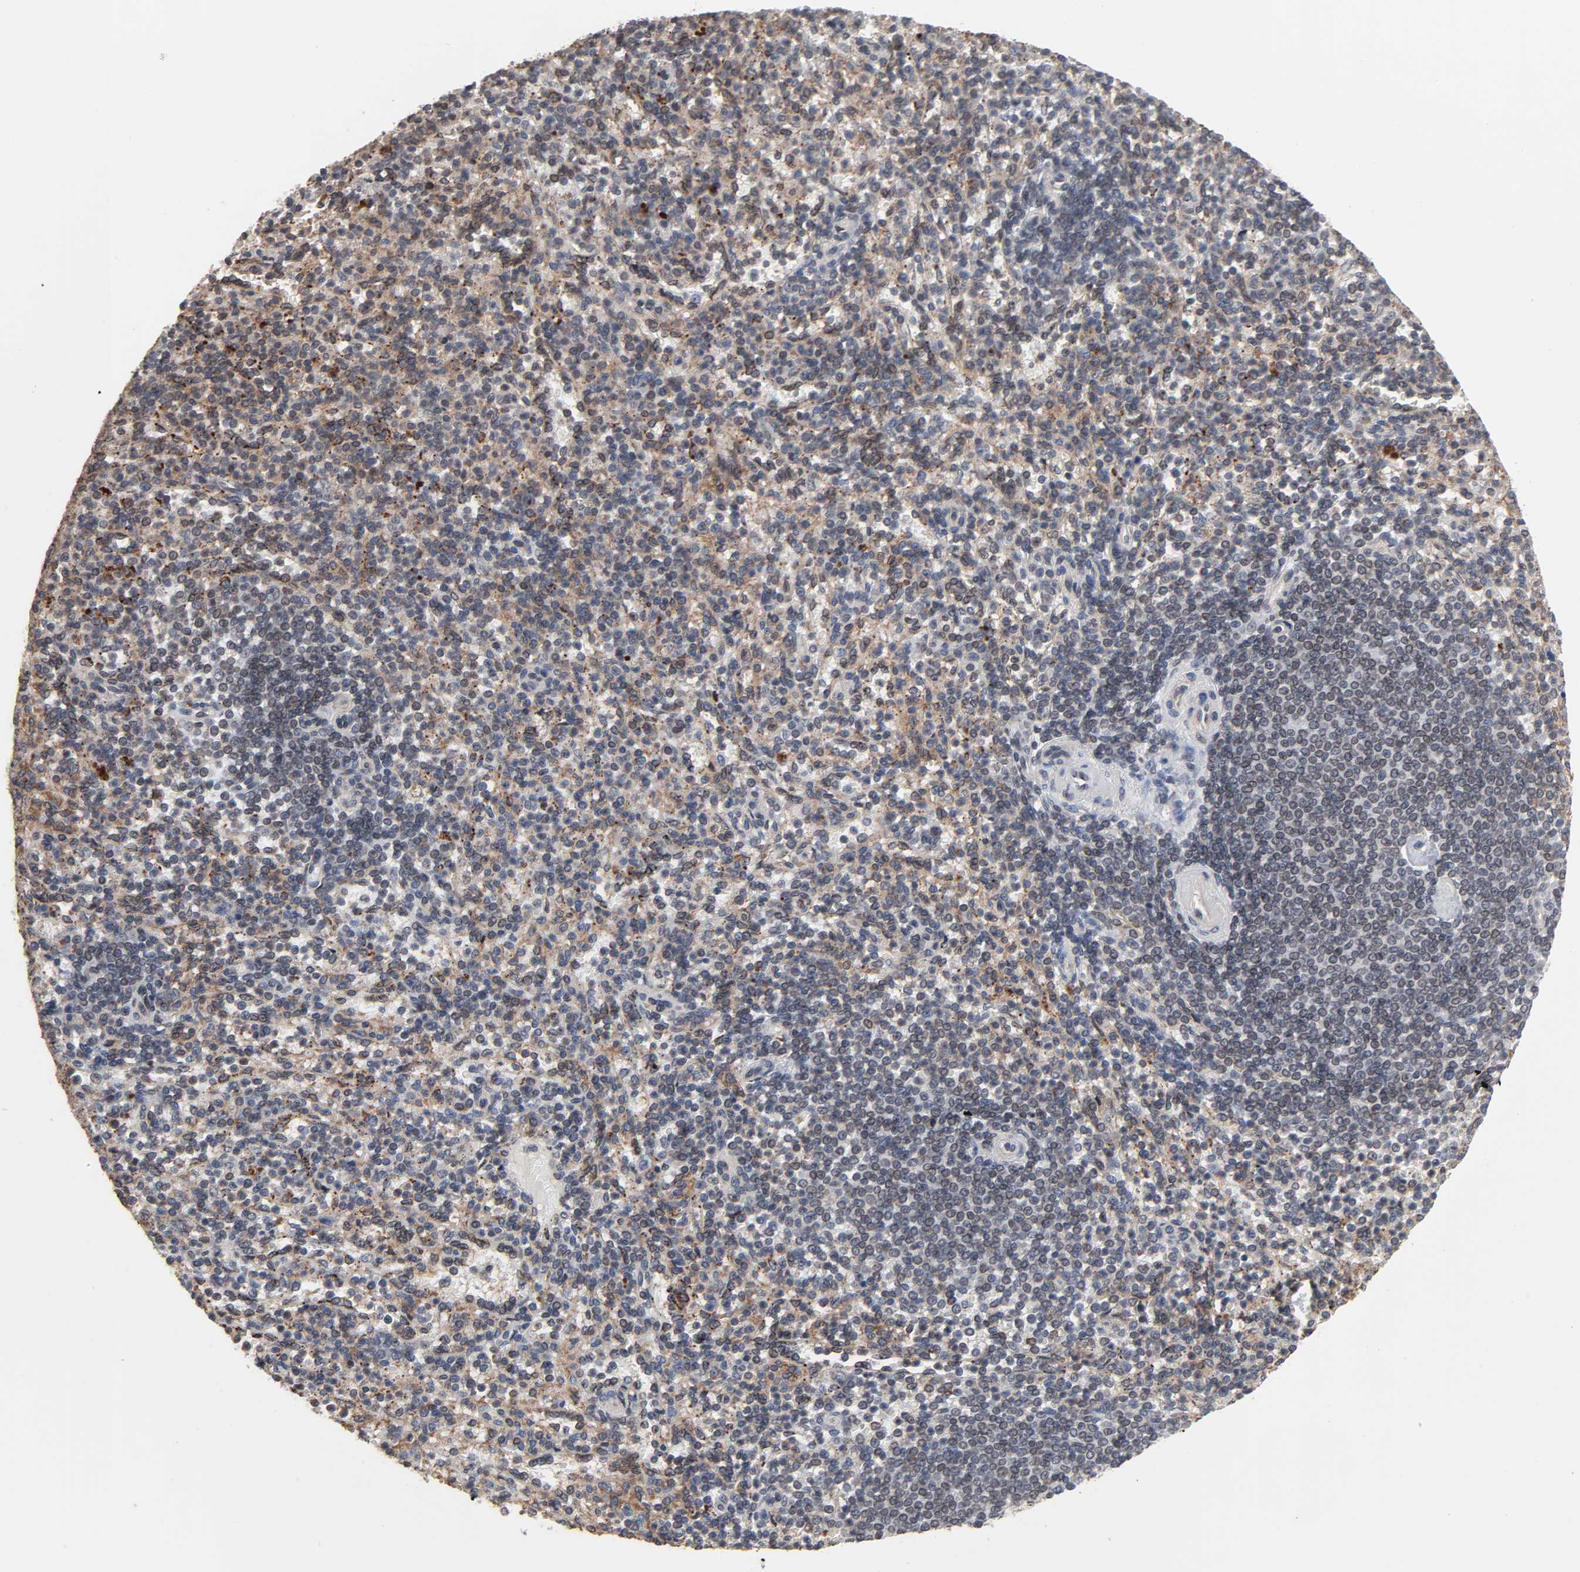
{"staining": {"intensity": "moderate", "quantity": "<25%", "location": "nuclear"}, "tissue": "spleen", "cell_type": "Cells in red pulp", "image_type": "normal", "snomed": [{"axis": "morphology", "description": "Normal tissue, NOS"}, {"axis": "topography", "description": "Spleen"}], "caption": "Immunohistochemical staining of benign human spleen reveals <25% levels of moderate nuclear protein expression in about <25% of cells in red pulp.", "gene": "CCDC175", "patient": {"sex": "female", "age": 74}}